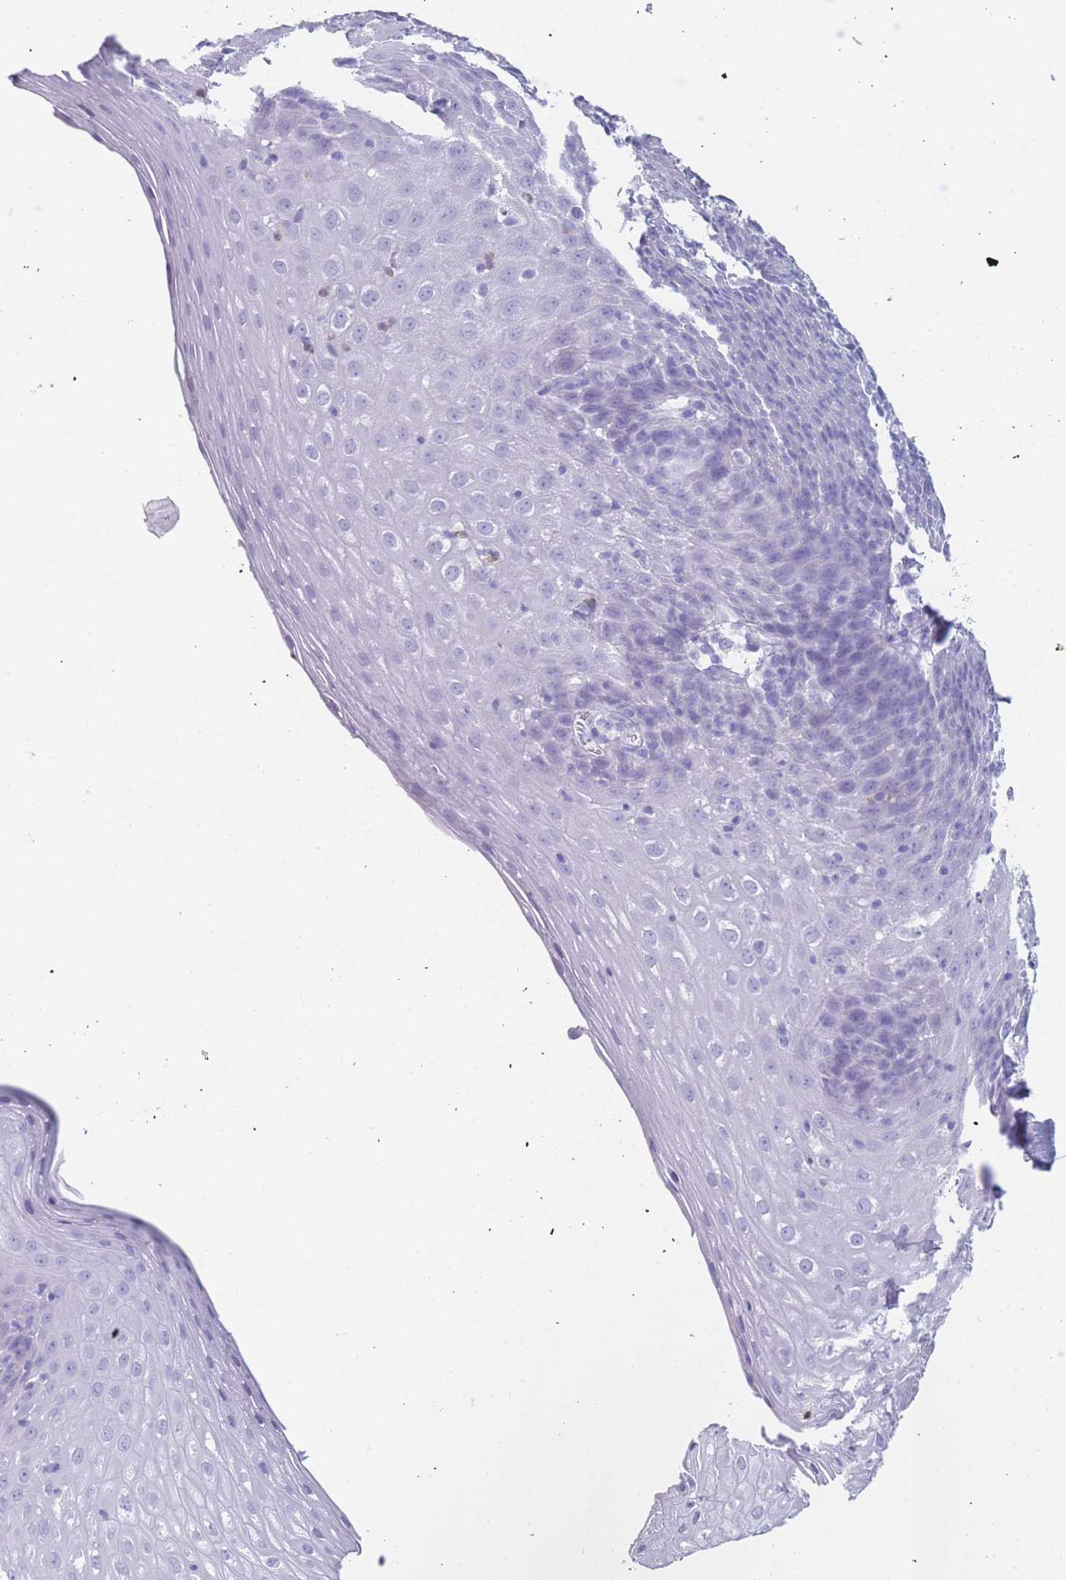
{"staining": {"intensity": "negative", "quantity": "none", "location": "none"}, "tissue": "esophagus", "cell_type": "Squamous epithelial cells", "image_type": "normal", "snomed": [{"axis": "morphology", "description": "Normal tissue, NOS"}, {"axis": "topography", "description": "Esophagus"}], "caption": "Squamous epithelial cells show no significant protein staining in benign esophagus. (Stains: DAB IHC with hematoxylin counter stain, Microscopy: brightfield microscopy at high magnification).", "gene": "ZNF627", "patient": {"sex": "female", "age": 61}}